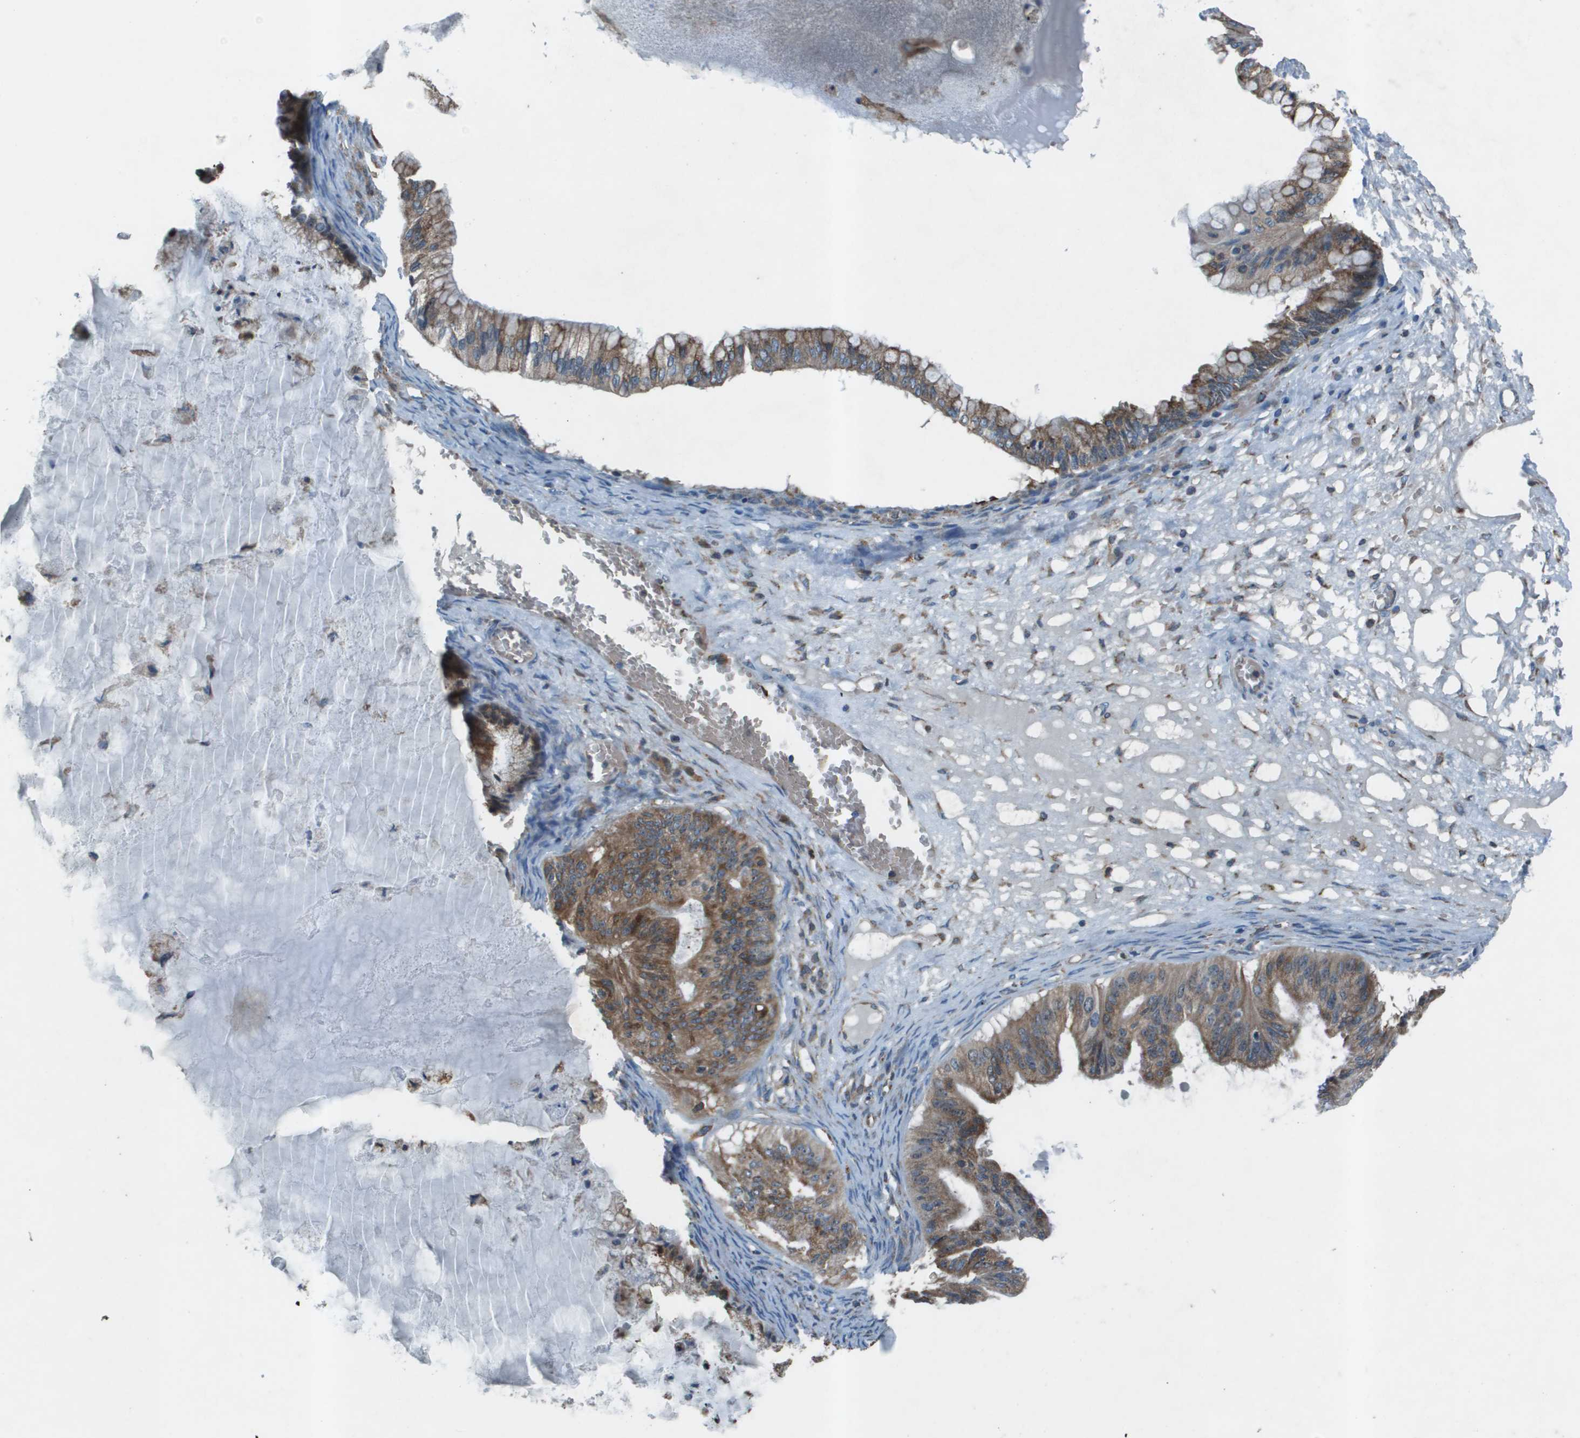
{"staining": {"intensity": "moderate", "quantity": "25%-75%", "location": "cytoplasmic/membranous"}, "tissue": "ovarian cancer", "cell_type": "Tumor cells", "image_type": "cancer", "snomed": [{"axis": "morphology", "description": "Cystadenocarcinoma, mucinous, NOS"}, {"axis": "topography", "description": "Ovary"}], "caption": "IHC of human ovarian cancer exhibits medium levels of moderate cytoplasmic/membranous staining in about 25%-75% of tumor cells. (Stains: DAB in brown, nuclei in blue, Microscopy: brightfield microscopy at high magnification).", "gene": "UTS2", "patient": {"sex": "female", "age": 57}}